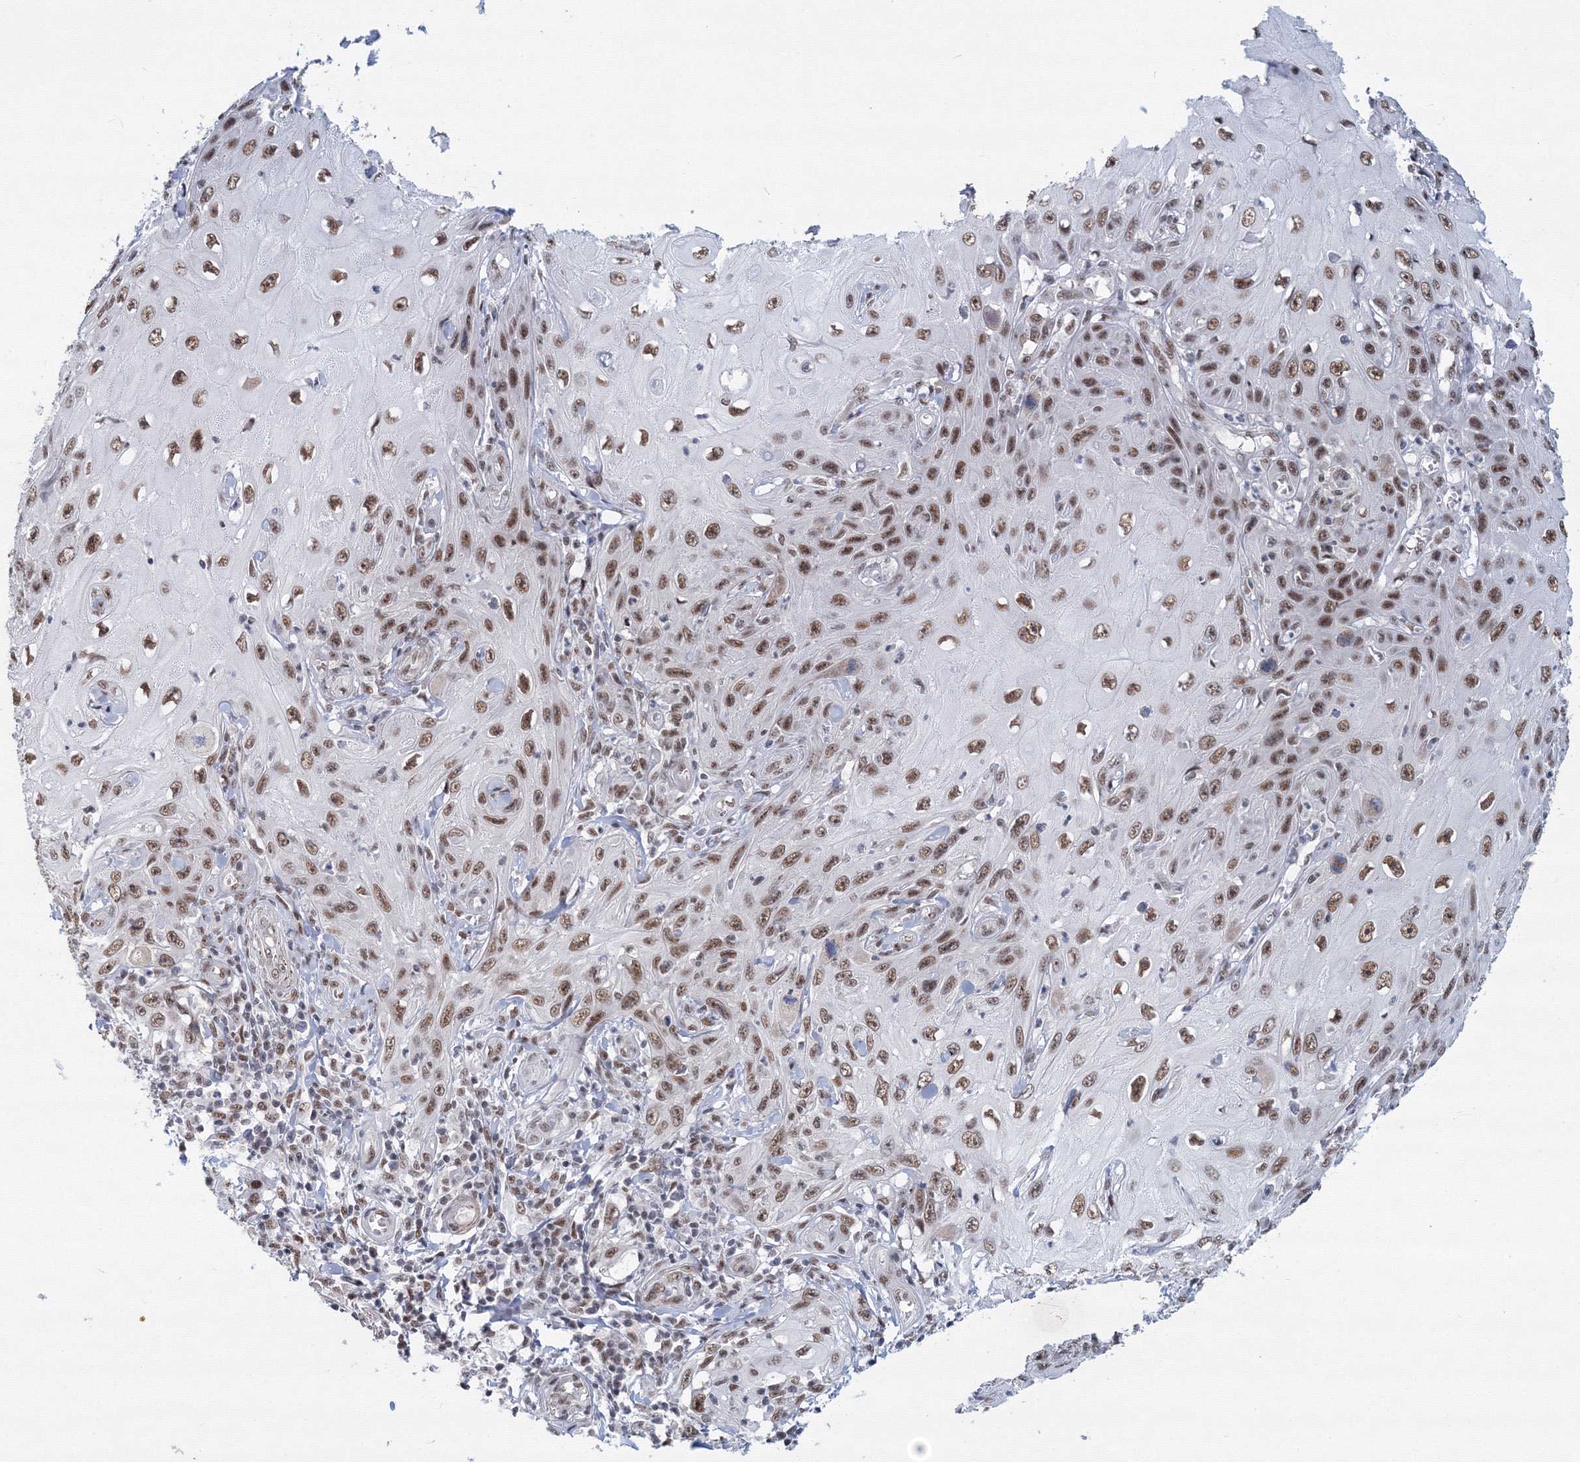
{"staining": {"intensity": "moderate", "quantity": ">75%", "location": "nuclear"}, "tissue": "skin cancer", "cell_type": "Tumor cells", "image_type": "cancer", "snomed": [{"axis": "morphology", "description": "Squamous cell carcinoma, NOS"}, {"axis": "topography", "description": "Skin"}], "caption": "Protein staining demonstrates moderate nuclear positivity in about >75% of tumor cells in skin squamous cell carcinoma.", "gene": "SF3B6", "patient": {"sex": "female", "age": 73}}